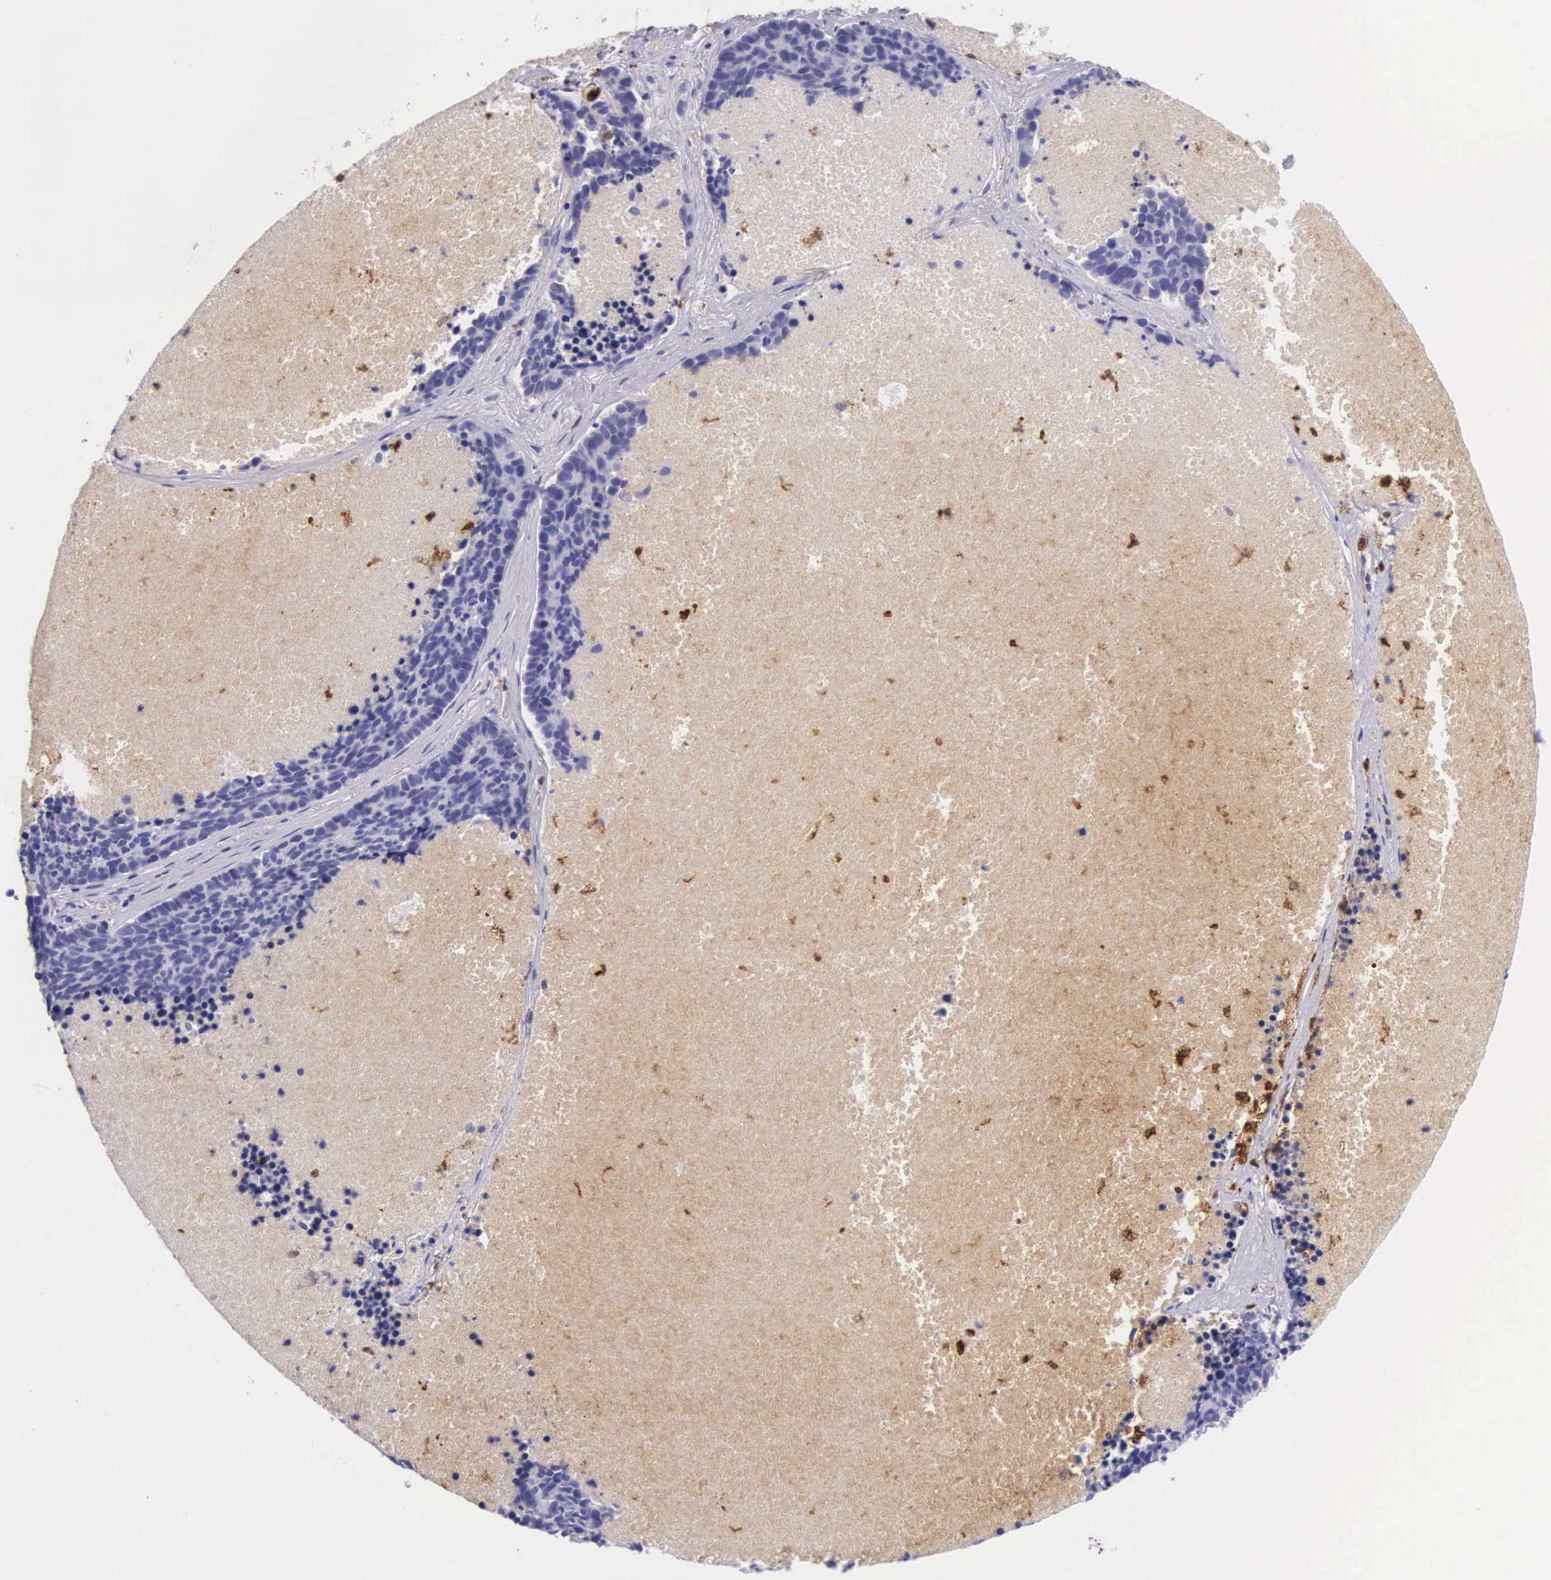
{"staining": {"intensity": "negative", "quantity": "none", "location": "none"}, "tissue": "lung cancer", "cell_type": "Tumor cells", "image_type": "cancer", "snomed": [{"axis": "morphology", "description": "Neoplasm, malignant, NOS"}, {"axis": "topography", "description": "Lung"}], "caption": "IHC of lung cancer demonstrates no positivity in tumor cells.", "gene": "FCN1", "patient": {"sex": "female", "age": 75}}